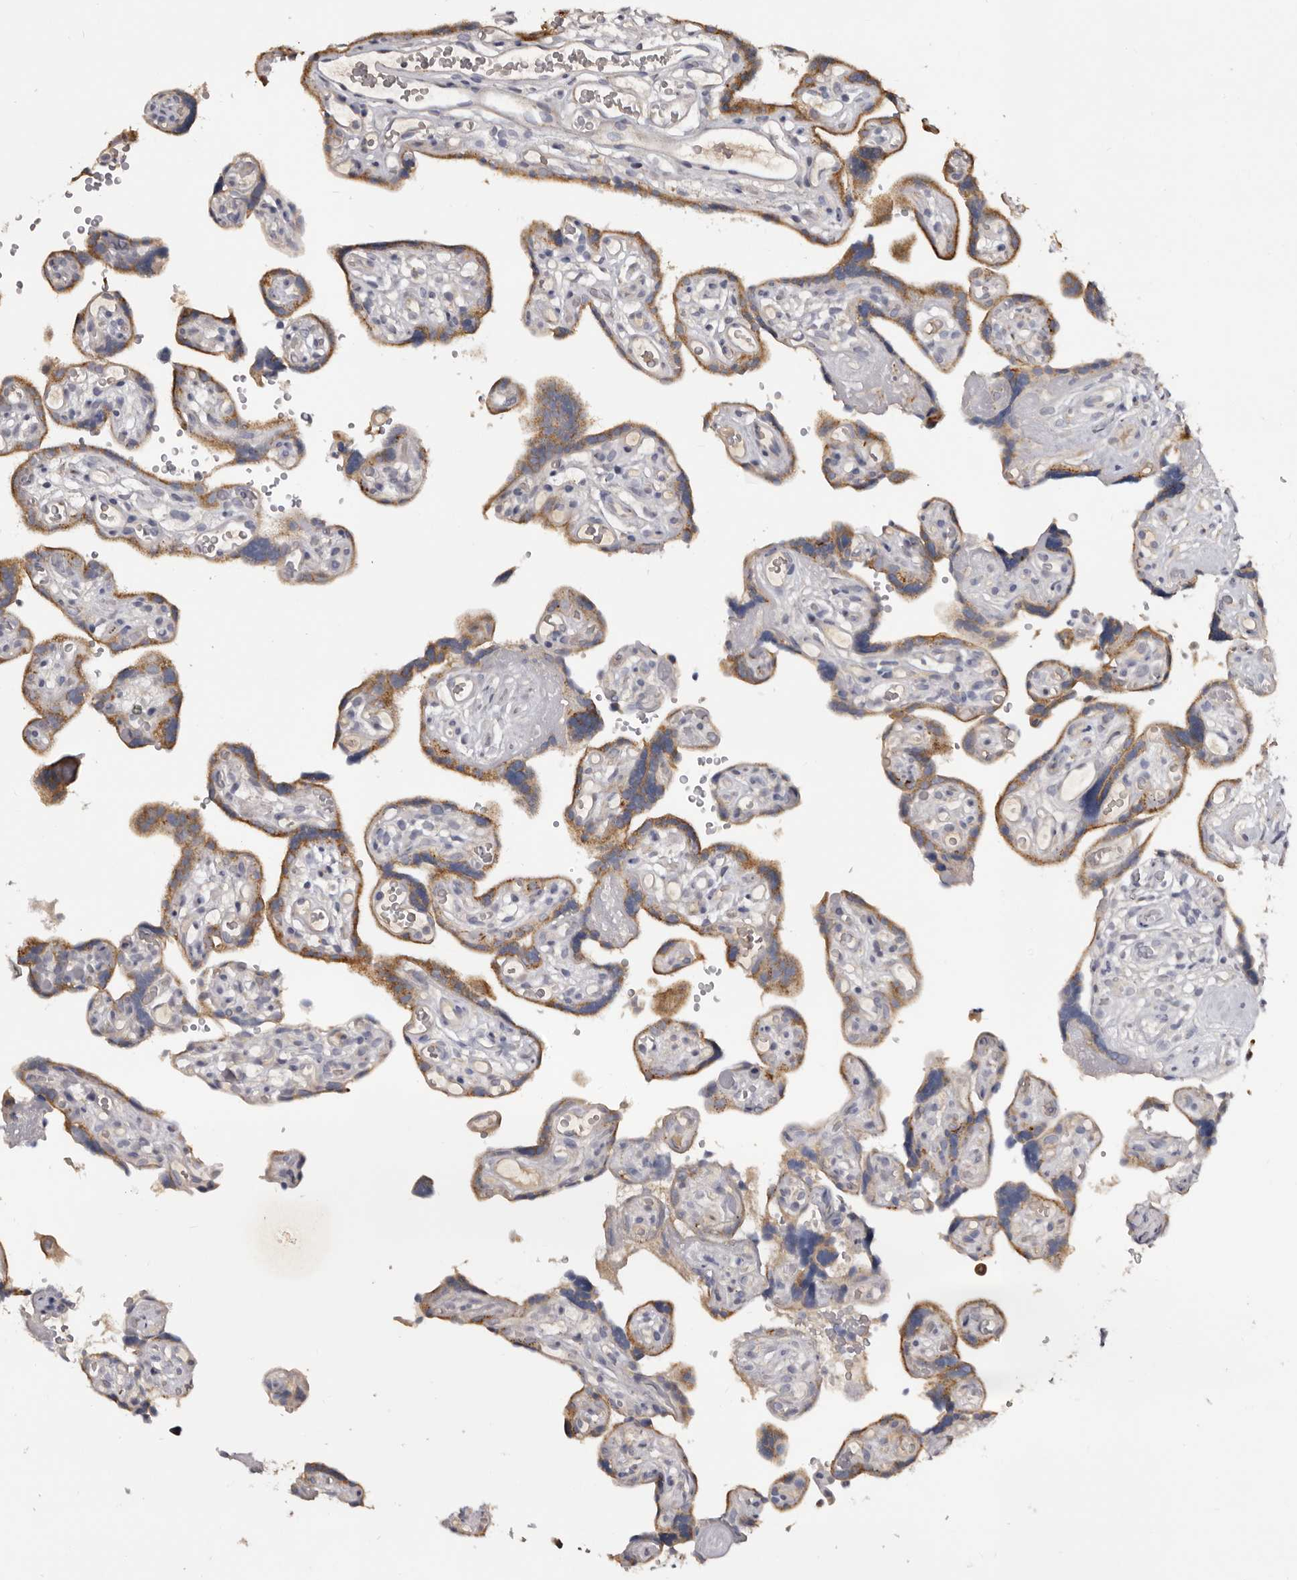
{"staining": {"intensity": "moderate", "quantity": ">75%", "location": "cytoplasmic/membranous"}, "tissue": "placenta", "cell_type": "Decidual cells", "image_type": "normal", "snomed": [{"axis": "morphology", "description": "Normal tissue, NOS"}, {"axis": "topography", "description": "Placenta"}], "caption": "Immunohistochemical staining of normal human placenta exhibits moderate cytoplasmic/membranous protein expression in approximately >75% of decidual cells. The staining was performed using DAB (3,3'-diaminobenzidine) to visualize the protein expression in brown, while the nuclei were stained in blue with hematoxylin (Magnification: 20x).", "gene": "DAP", "patient": {"sex": "female", "age": 30}}